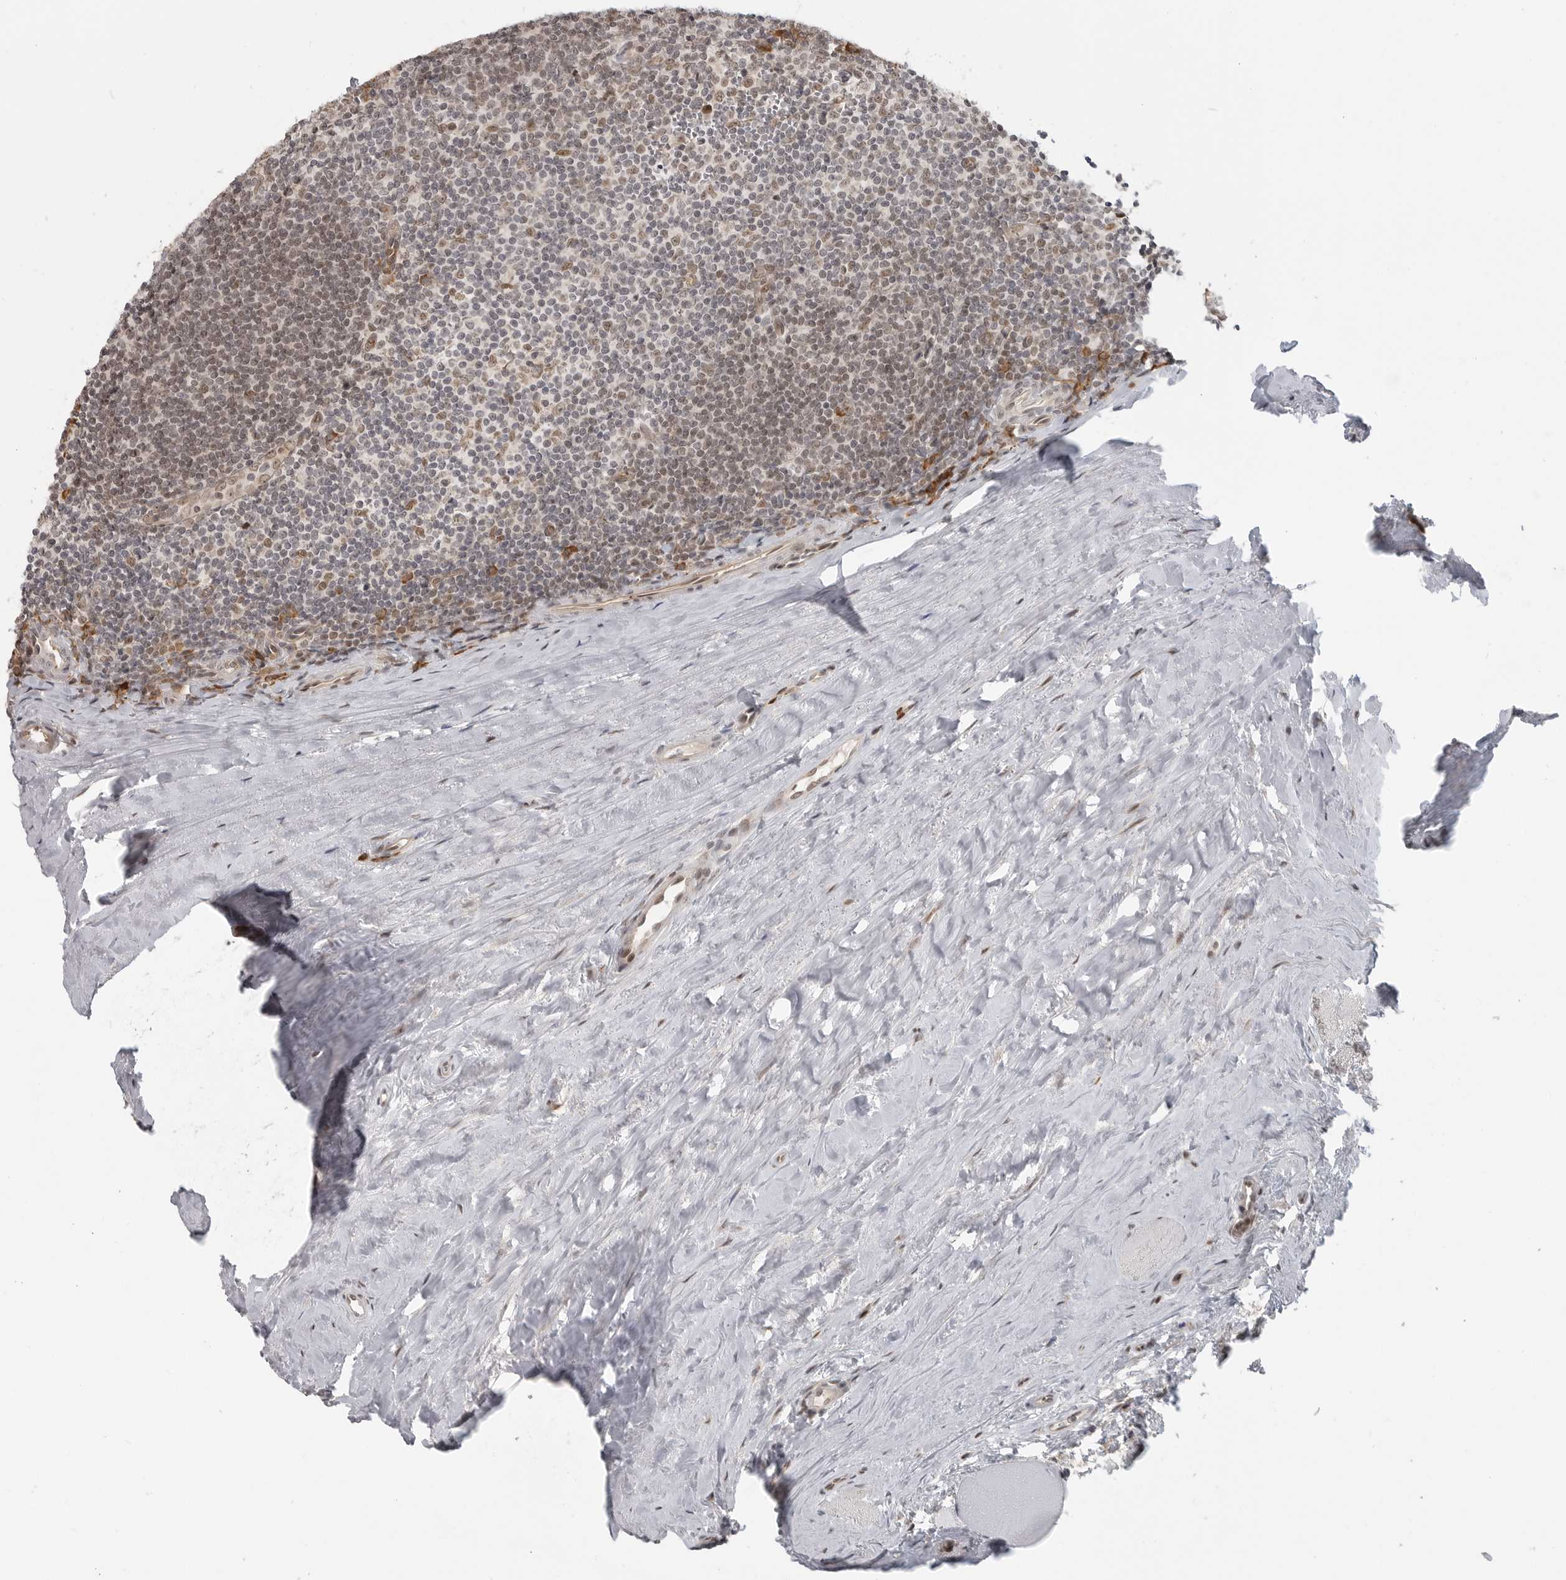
{"staining": {"intensity": "moderate", "quantity": "25%-75%", "location": "cytoplasmic/membranous"}, "tissue": "tonsil", "cell_type": "Germinal center cells", "image_type": "normal", "snomed": [{"axis": "morphology", "description": "Normal tissue, NOS"}, {"axis": "topography", "description": "Tonsil"}], "caption": "Brown immunohistochemical staining in unremarkable tonsil demonstrates moderate cytoplasmic/membranous expression in about 25%-75% of germinal center cells.", "gene": "CEP295NL", "patient": {"sex": "male", "age": 27}}